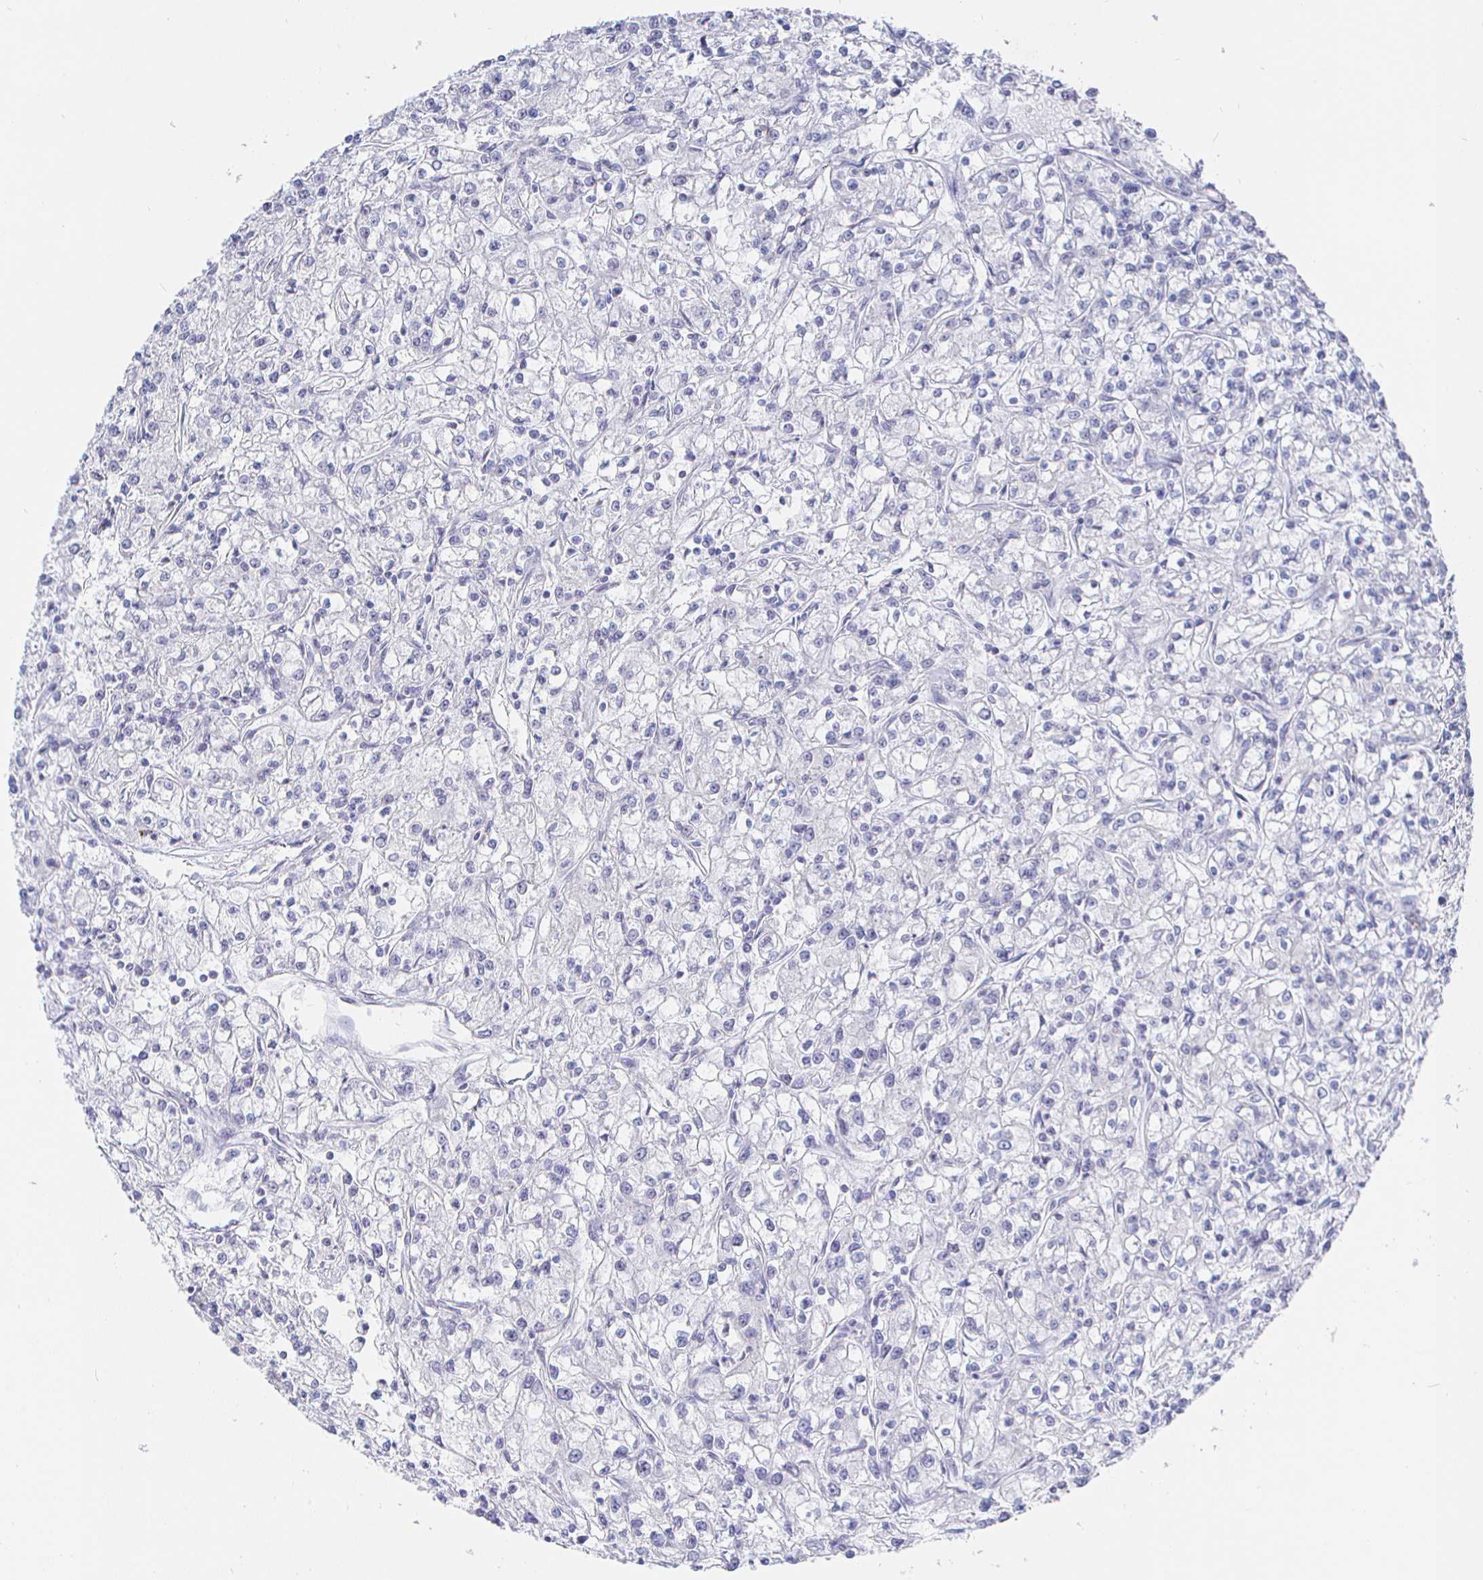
{"staining": {"intensity": "negative", "quantity": "none", "location": "none"}, "tissue": "renal cancer", "cell_type": "Tumor cells", "image_type": "cancer", "snomed": [{"axis": "morphology", "description": "Adenocarcinoma, NOS"}, {"axis": "topography", "description": "Kidney"}], "caption": "Protein analysis of renal adenocarcinoma exhibits no significant staining in tumor cells. The staining is performed using DAB brown chromogen with nuclei counter-stained in using hematoxylin.", "gene": "LRRC23", "patient": {"sex": "female", "age": 59}}